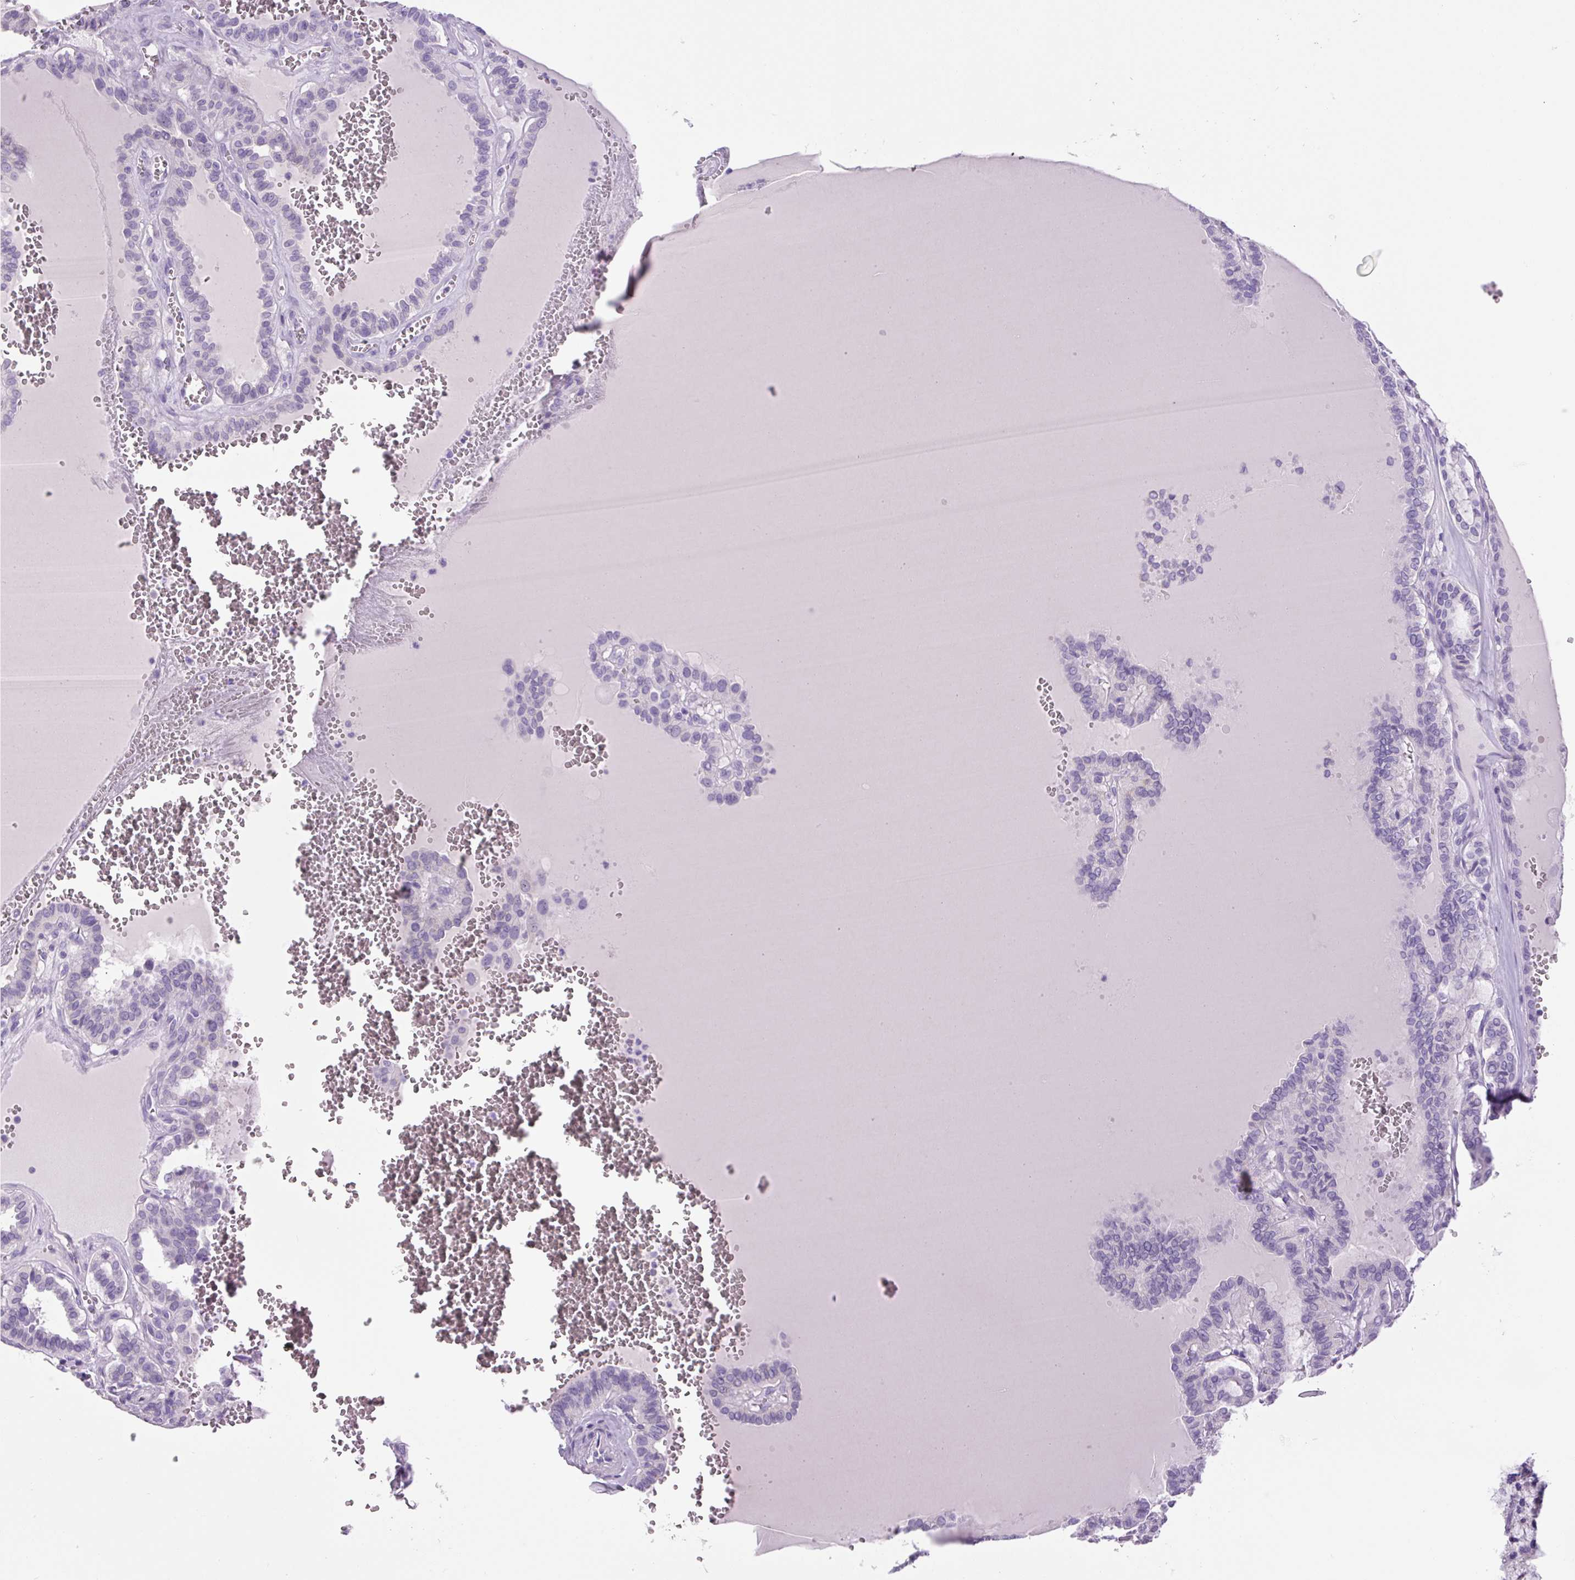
{"staining": {"intensity": "negative", "quantity": "none", "location": "none"}, "tissue": "thyroid cancer", "cell_type": "Tumor cells", "image_type": "cancer", "snomed": [{"axis": "morphology", "description": "Papillary adenocarcinoma, NOS"}, {"axis": "topography", "description": "Thyroid gland"}], "caption": "The photomicrograph reveals no significant positivity in tumor cells of papillary adenocarcinoma (thyroid).", "gene": "CHGA", "patient": {"sex": "female", "age": 21}}